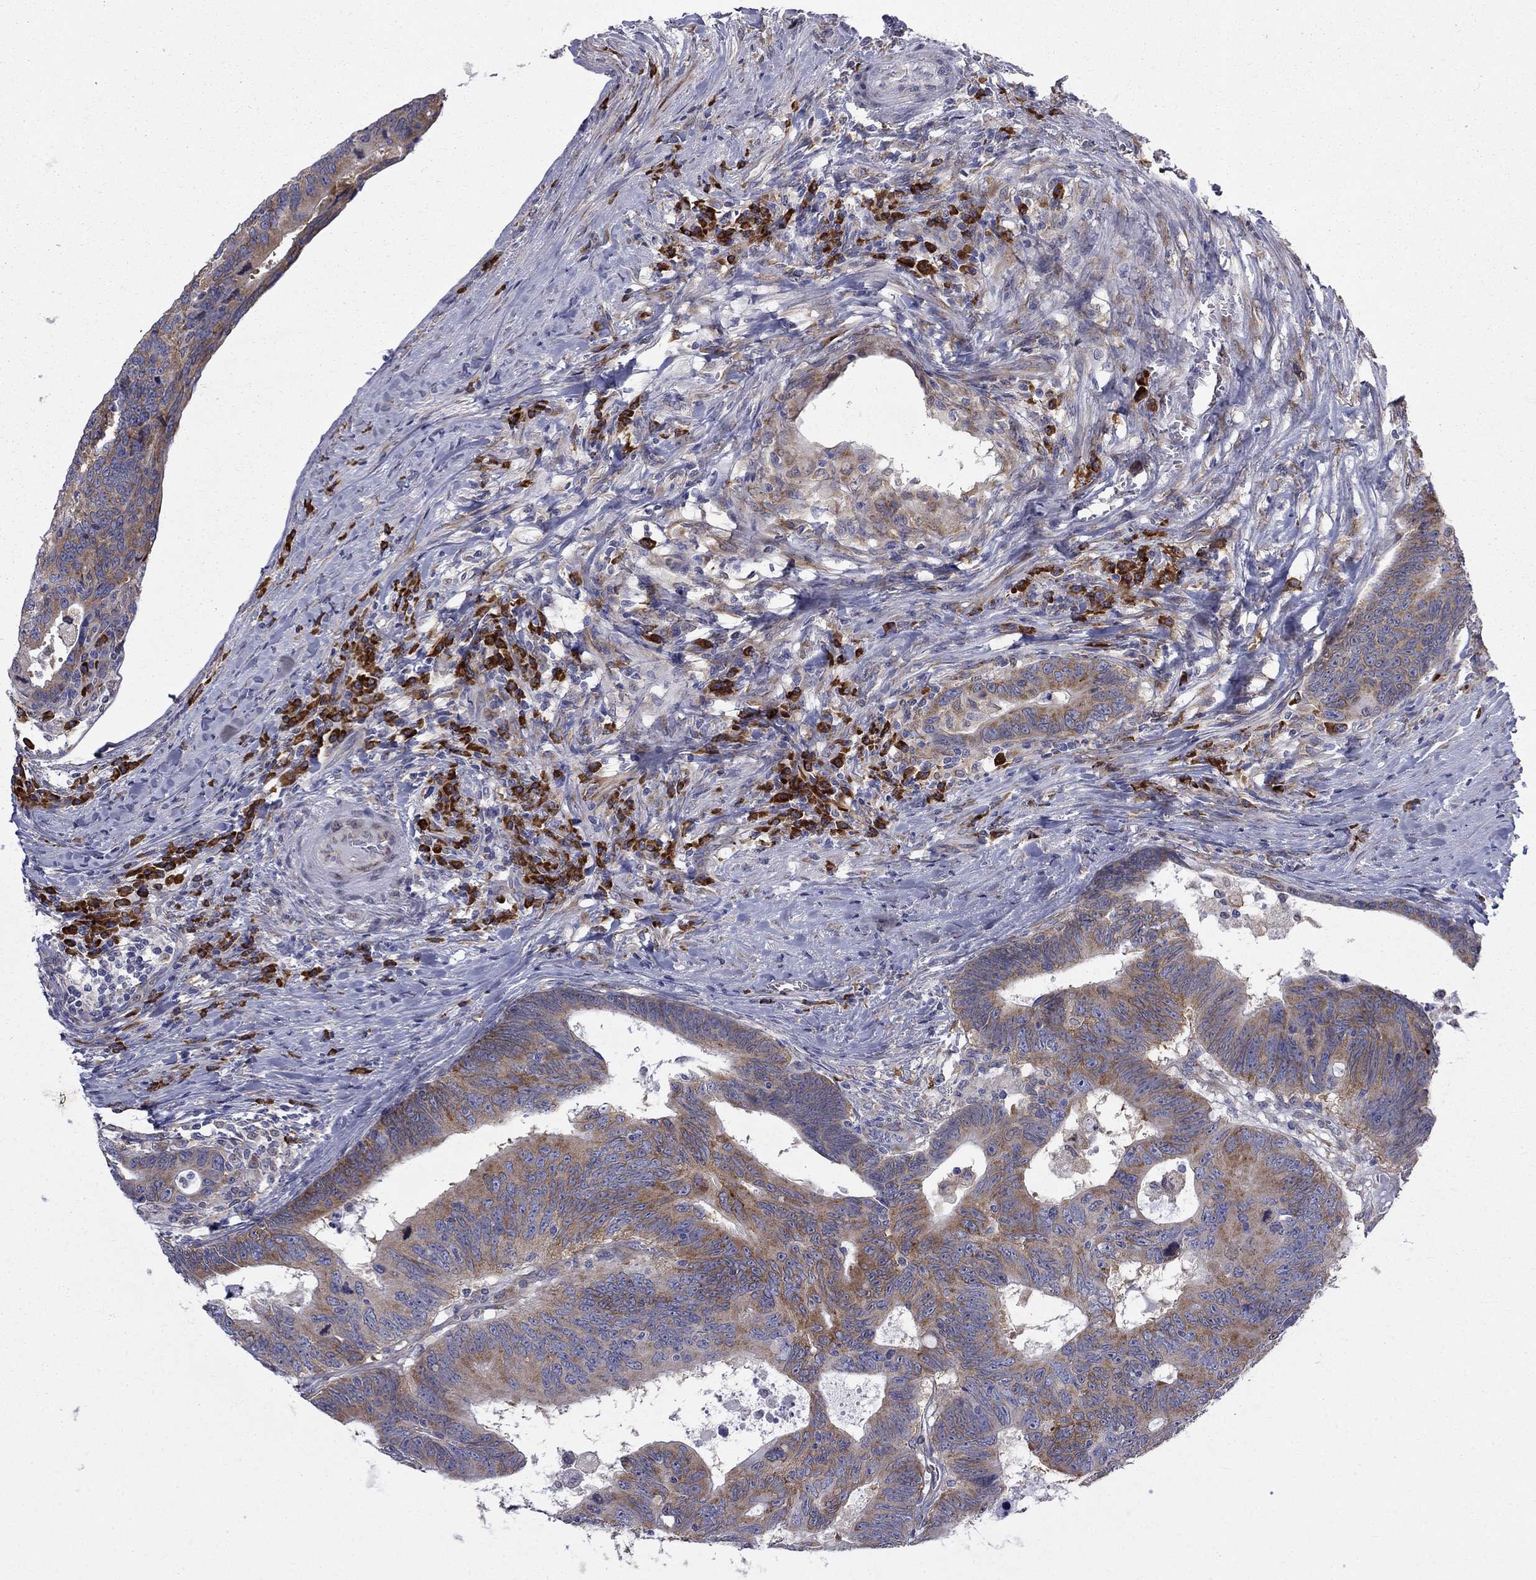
{"staining": {"intensity": "moderate", "quantity": ">75%", "location": "cytoplasmic/membranous"}, "tissue": "colorectal cancer", "cell_type": "Tumor cells", "image_type": "cancer", "snomed": [{"axis": "morphology", "description": "Adenocarcinoma, NOS"}, {"axis": "topography", "description": "Colon"}], "caption": "Tumor cells exhibit medium levels of moderate cytoplasmic/membranous staining in approximately >75% of cells in colorectal cancer.", "gene": "PABPC4", "patient": {"sex": "female", "age": 77}}